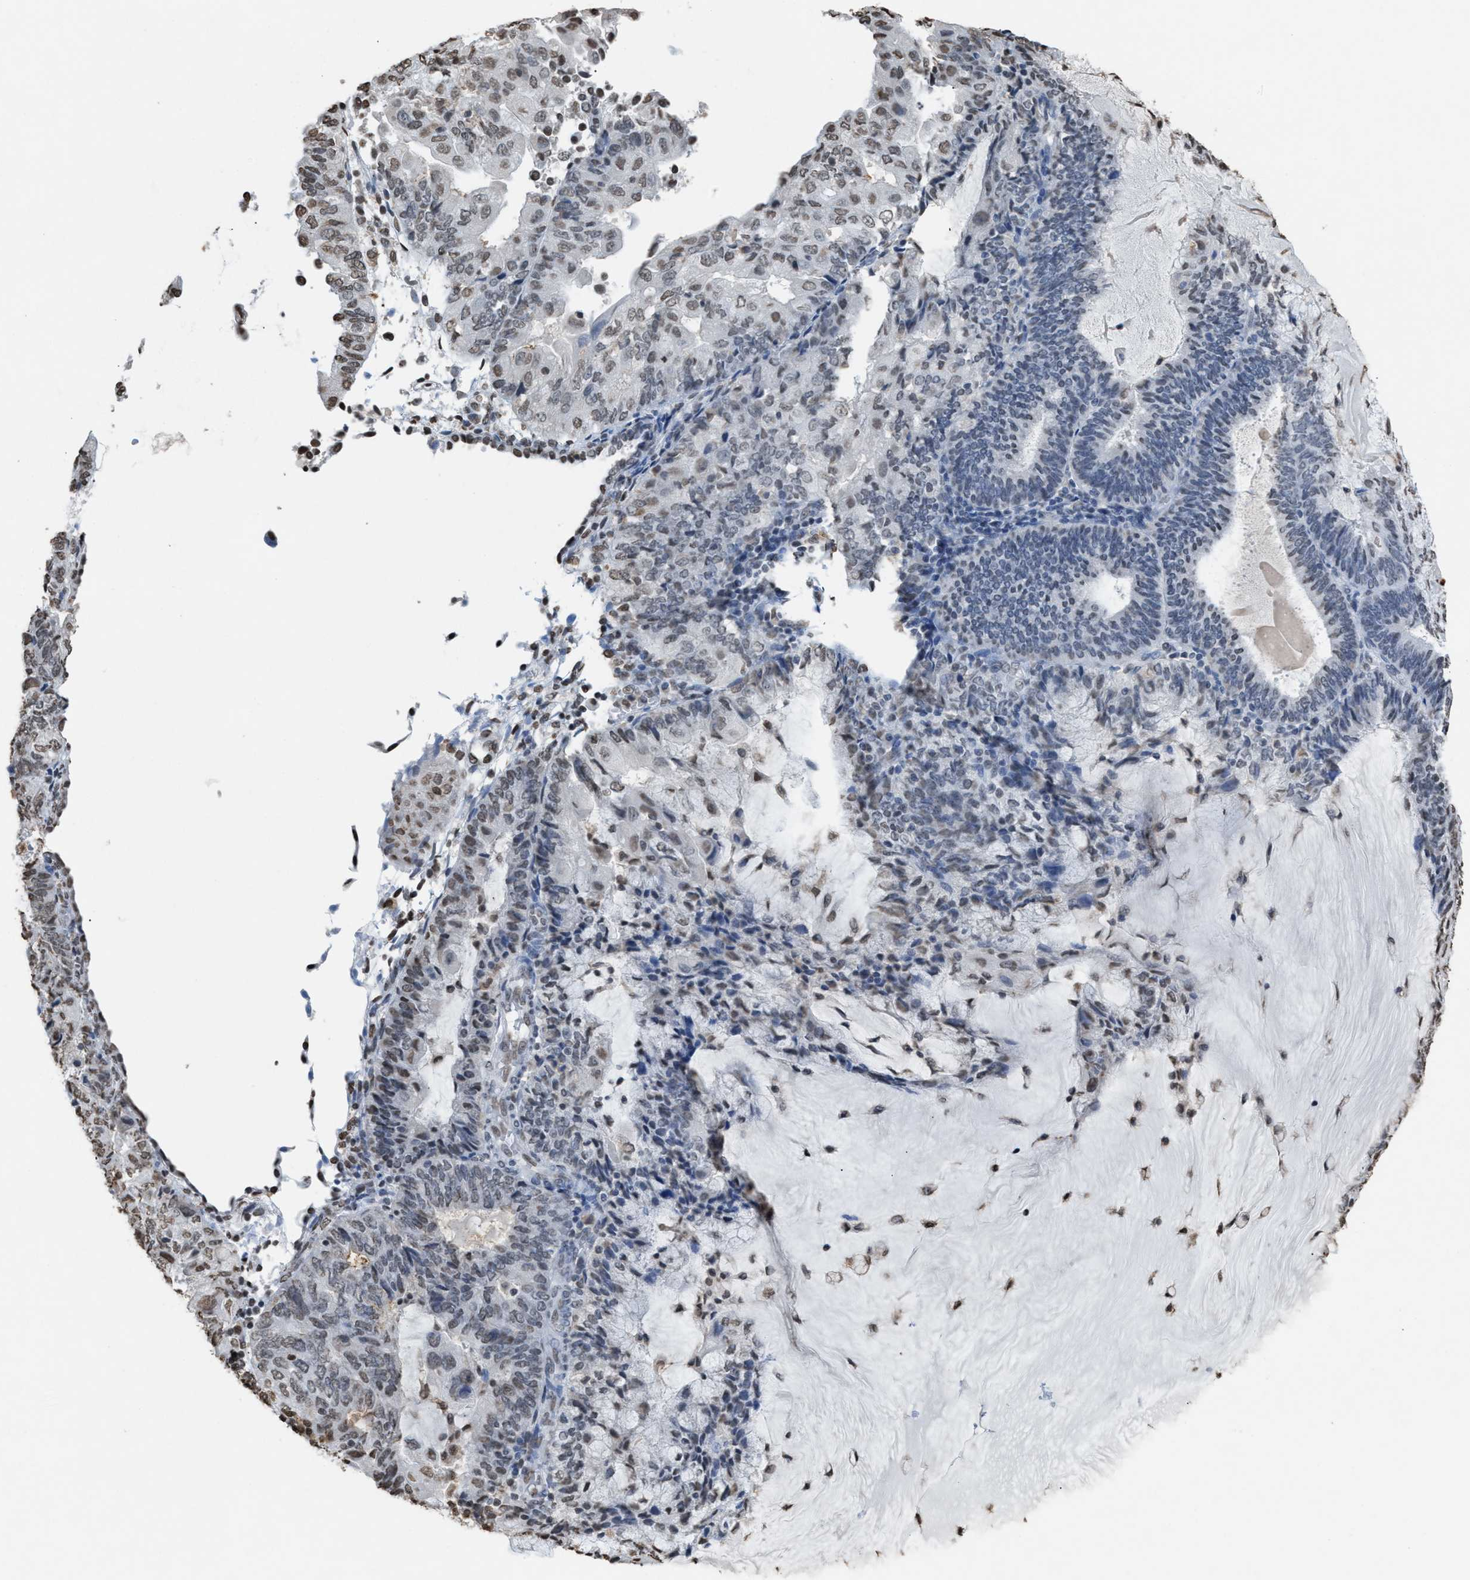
{"staining": {"intensity": "moderate", "quantity": "<25%", "location": "nuclear"}, "tissue": "endometrial cancer", "cell_type": "Tumor cells", "image_type": "cancer", "snomed": [{"axis": "morphology", "description": "Adenocarcinoma, NOS"}, {"axis": "topography", "description": "Endometrium"}], "caption": "IHC histopathology image of human adenocarcinoma (endometrial) stained for a protein (brown), which shows low levels of moderate nuclear expression in approximately <25% of tumor cells.", "gene": "NUP88", "patient": {"sex": "female", "age": 81}}